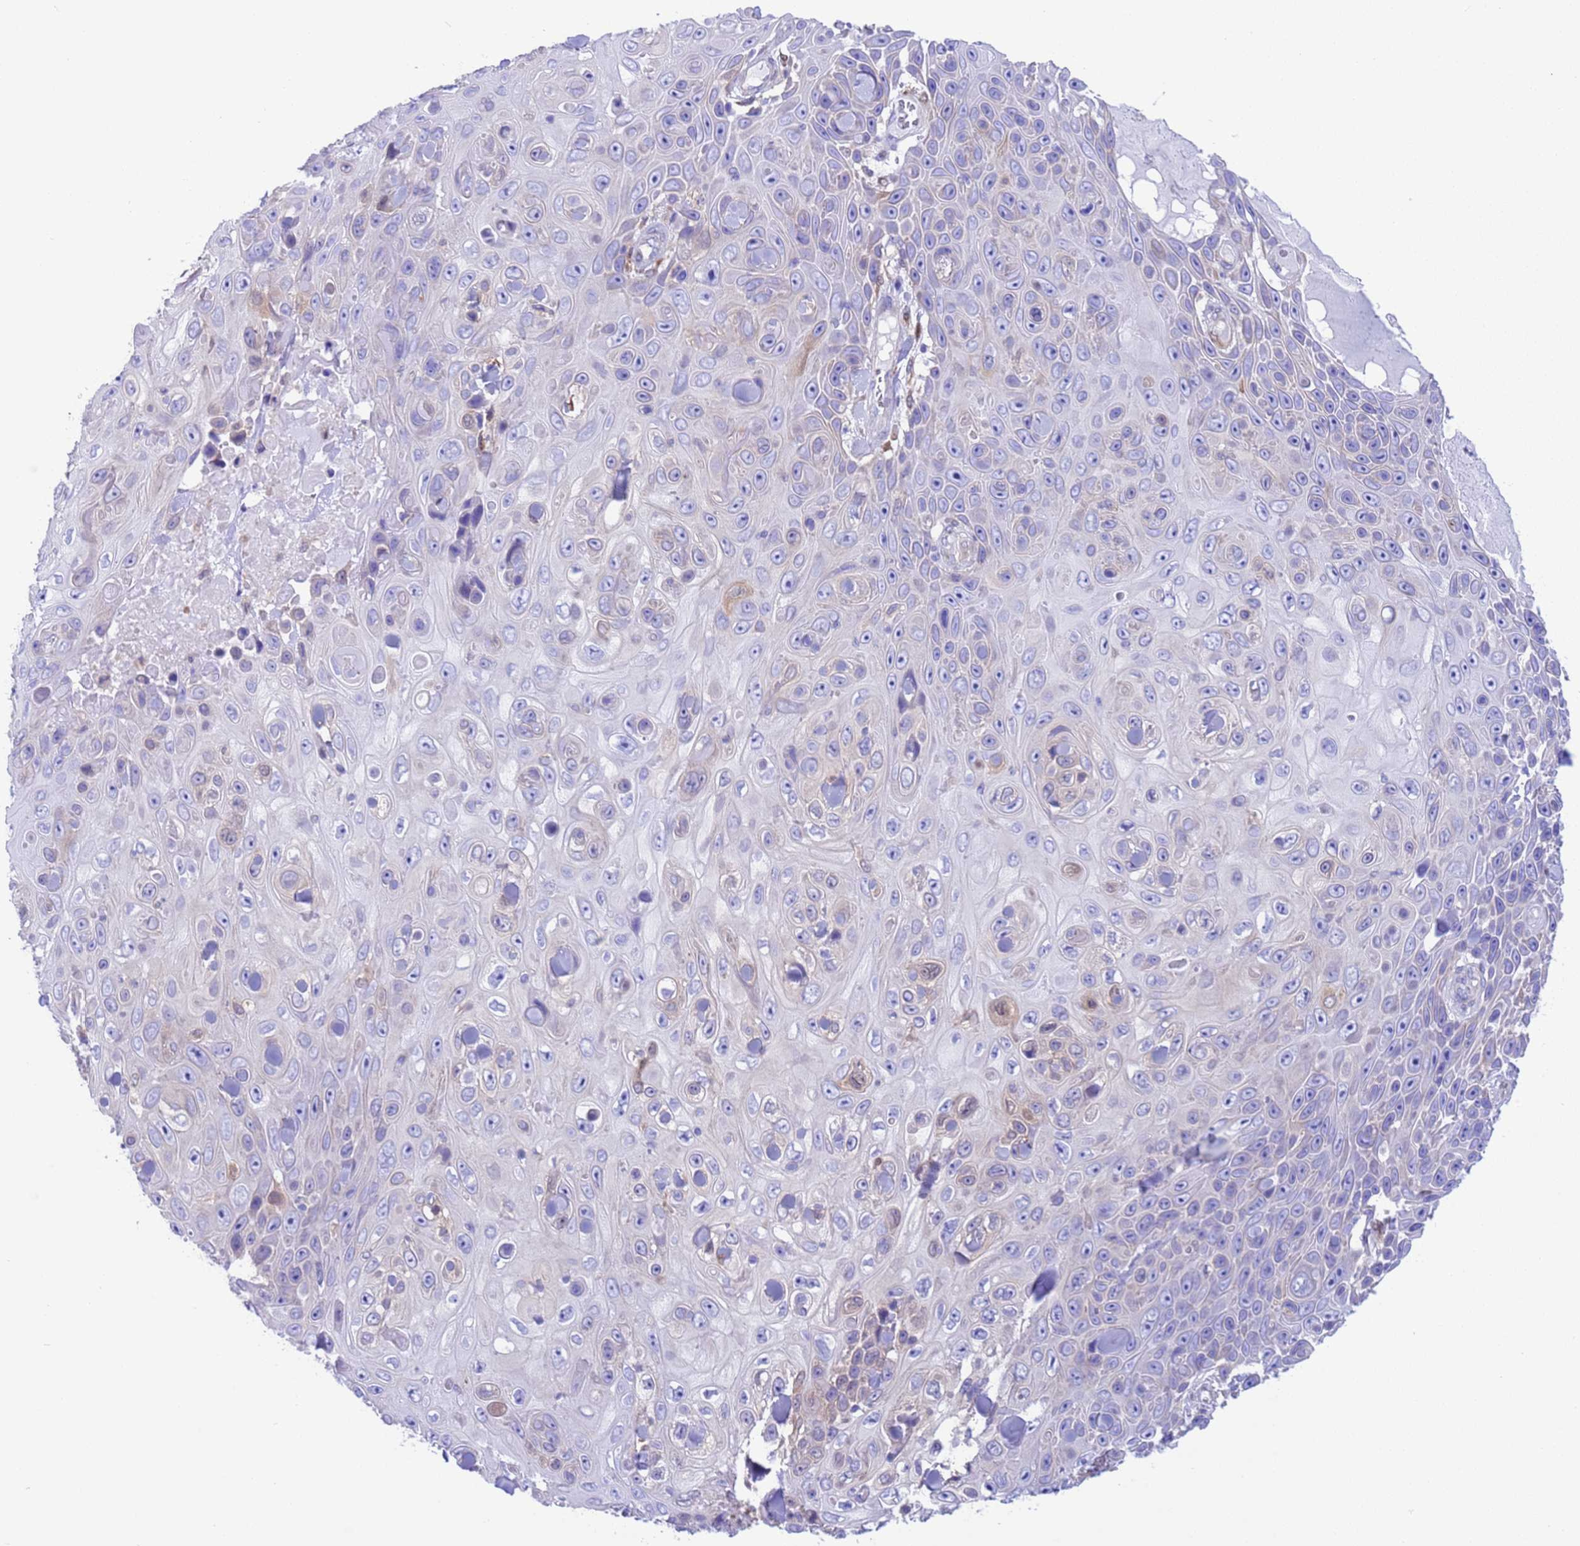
{"staining": {"intensity": "negative", "quantity": "none", "location": "none"}, "tissue": "skin cancer", "cell_type": "Tumor cells", "image_type": "cancer", "snomed": [{"axis": "morphology", "description": "Squamous cell carcinoma, NOS"}, {"axis": "topography", "description": "Skin"}], "caption": "Immunohistochemistry (IHC) micrograph of skin cancer (squamous cell carcinoma) stained for a protein (brown), which reveals no expression in tumor cells. Brightfield microscopy of IHC stained with DAB (brown) and hematoxylin (blue), captured at high magnification.", "gene": "C6orf47", "patient": {"sex": "male", "age": 82}}